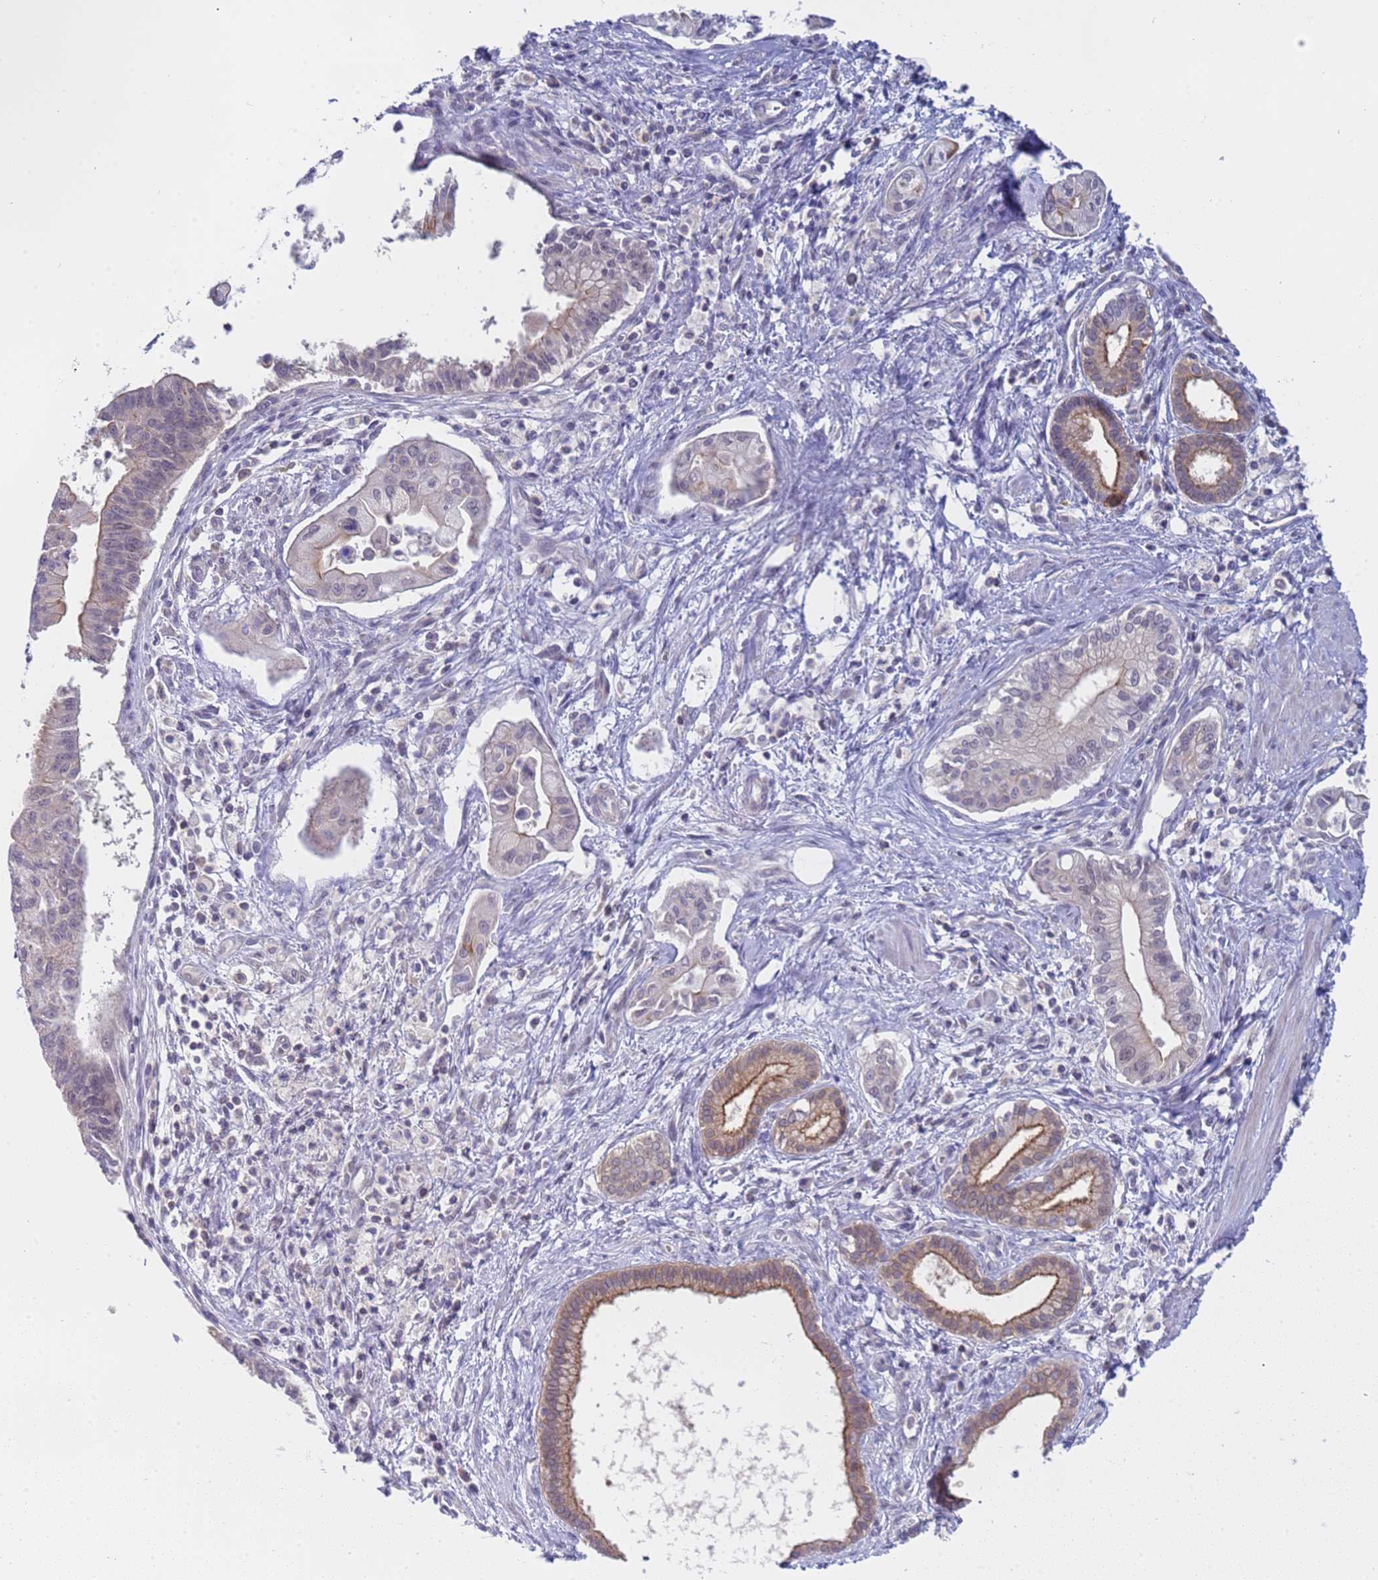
{"staining": {"intensity": "moderate", "quantity": "<25%", "location": "cytoplasmic/membranous"}, "tissue": "pancreatic cancer", "cell_type": "Tumor cells", "image_type": "cancer", "snomed": [{"axis": "morphology", "description": "Adenocarcinoma, NOS"}, {"axis": "topography", "description": "Pancreas"}], "caption": "A photomicrograph showing moderate cytoplasmic/membranous expression in approximately <25% of tumor cells in pancreatic cancer (adenocarcinoma), as visualized by brown immunohistochemical staining.", "gene": "CAPN7", "patient": {"sex": "male", "age": 78}}